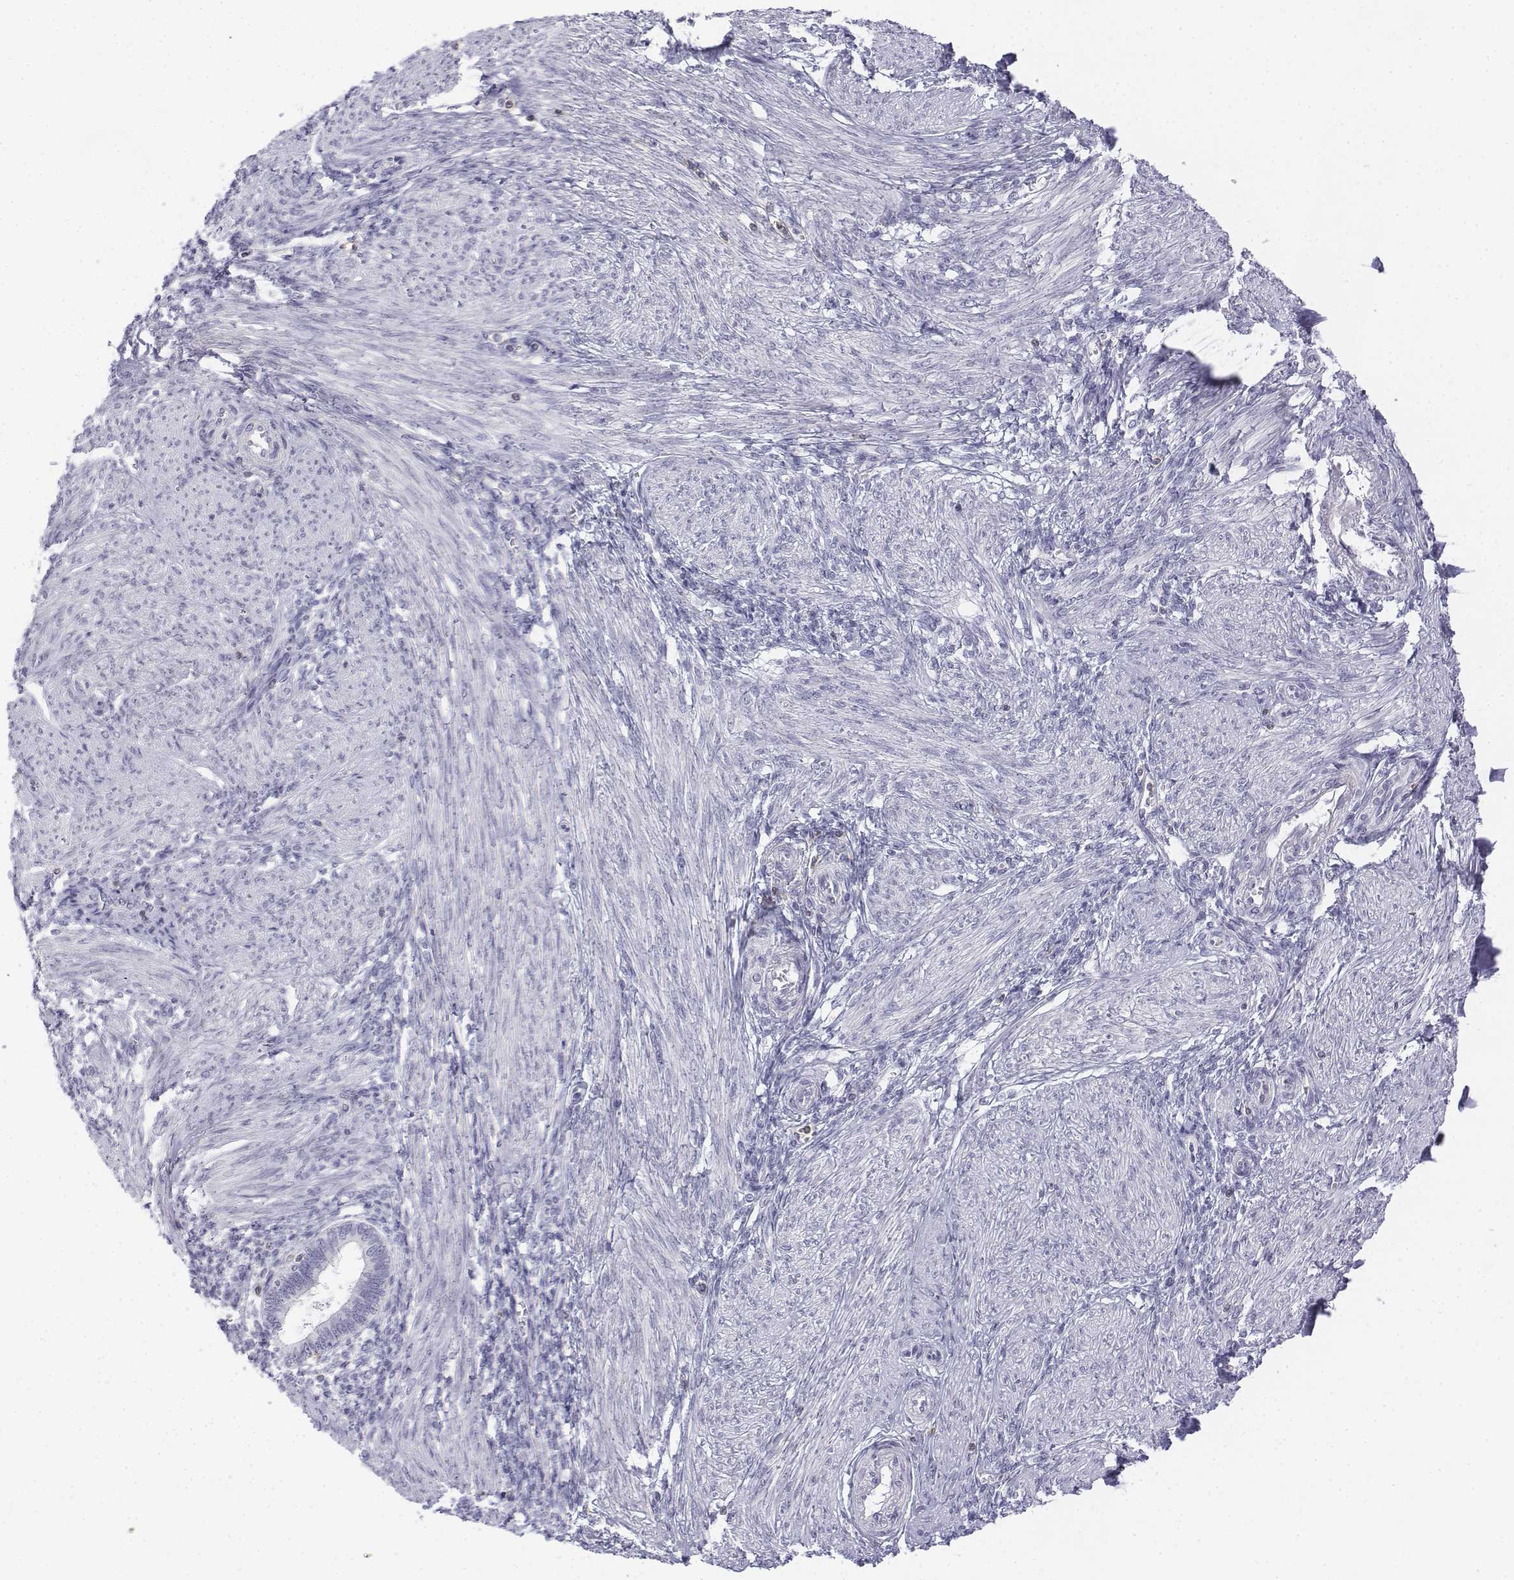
{"staining": {"intensity": "negative", "quantity": "none", "location": "none"}, "tissue": "endometrium", "cell_type": "Cells in endometrial stroma", "image_type": "normal", "snomed": [{"axis": "morphology", "description": "Normal tissue, NOS"}, {"axis": "topography", "description": "Endometrium"}], "caption": "This micrograph is of benign endometrium stained with immunohistochemistry to label a protein in brown with the nuclei are counter-stained blue. There is no expression in cells in endometrial stroma.", "gene": "CD3E", "patient": {"sex": "female", "age": 42}}